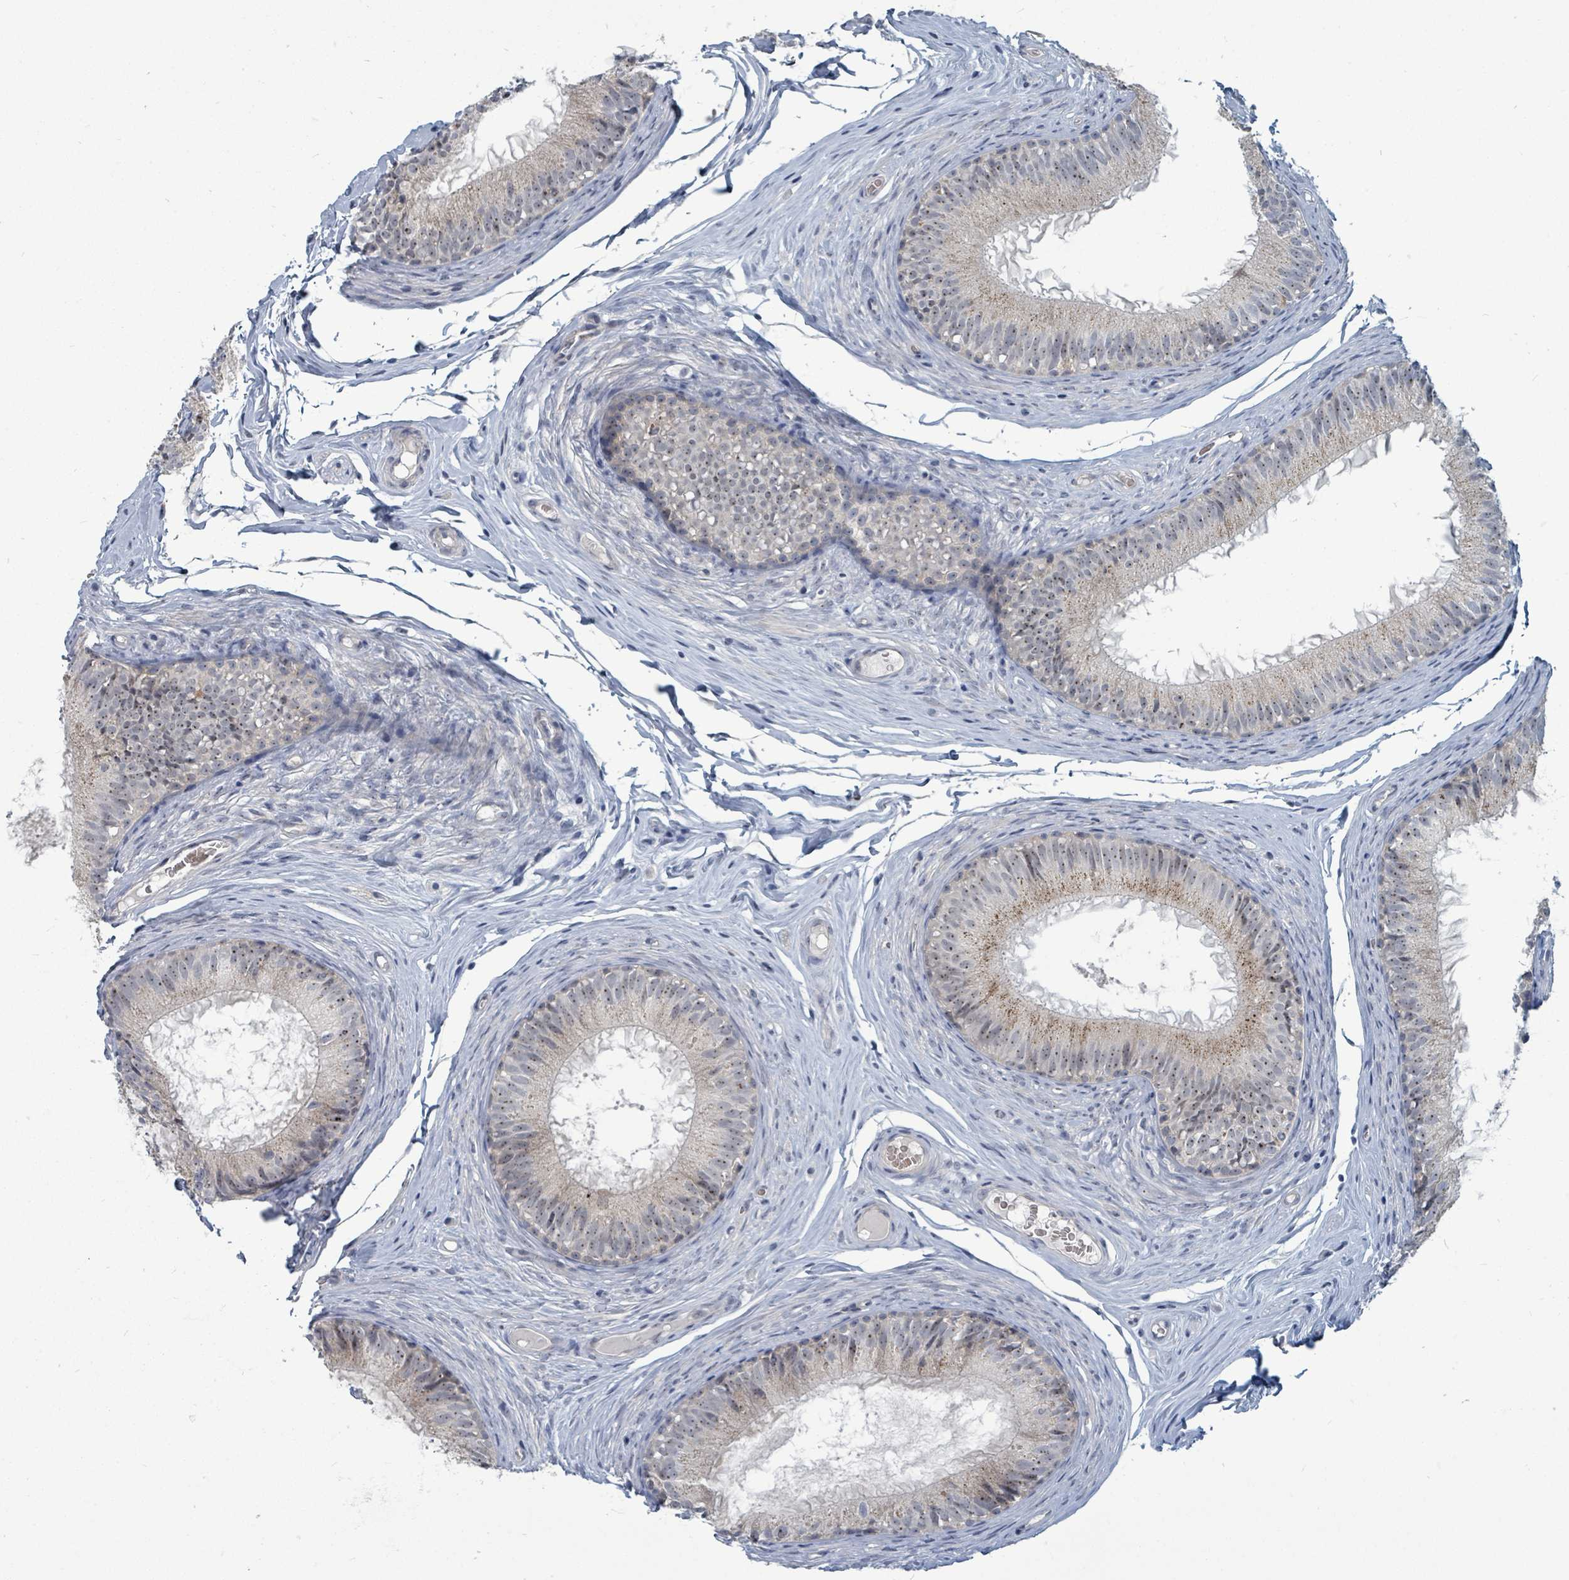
{"staining": {"intensity": "moderate", "quantity": "25%-75%", "location": "cytoplasmic/membranous,nuclear"}, "tissue": "epididymis", "cell_type": "Glandular cells", "image_type": "normal", "snomed": [{"axis": "morphology", "description": "Normal tissue, NOS"}, {"axis": "topography", "description": "Epididymis"}], "caption": "Moderate cytoplasmic/membranous,nuclear positivity for a protein is seen in approximately 25%-75% of glandular cells of unremarkable epididymis using immunohistochemistry.", "gene": "TRDMT1", "patient": {"sex": "male", "age": 25}}